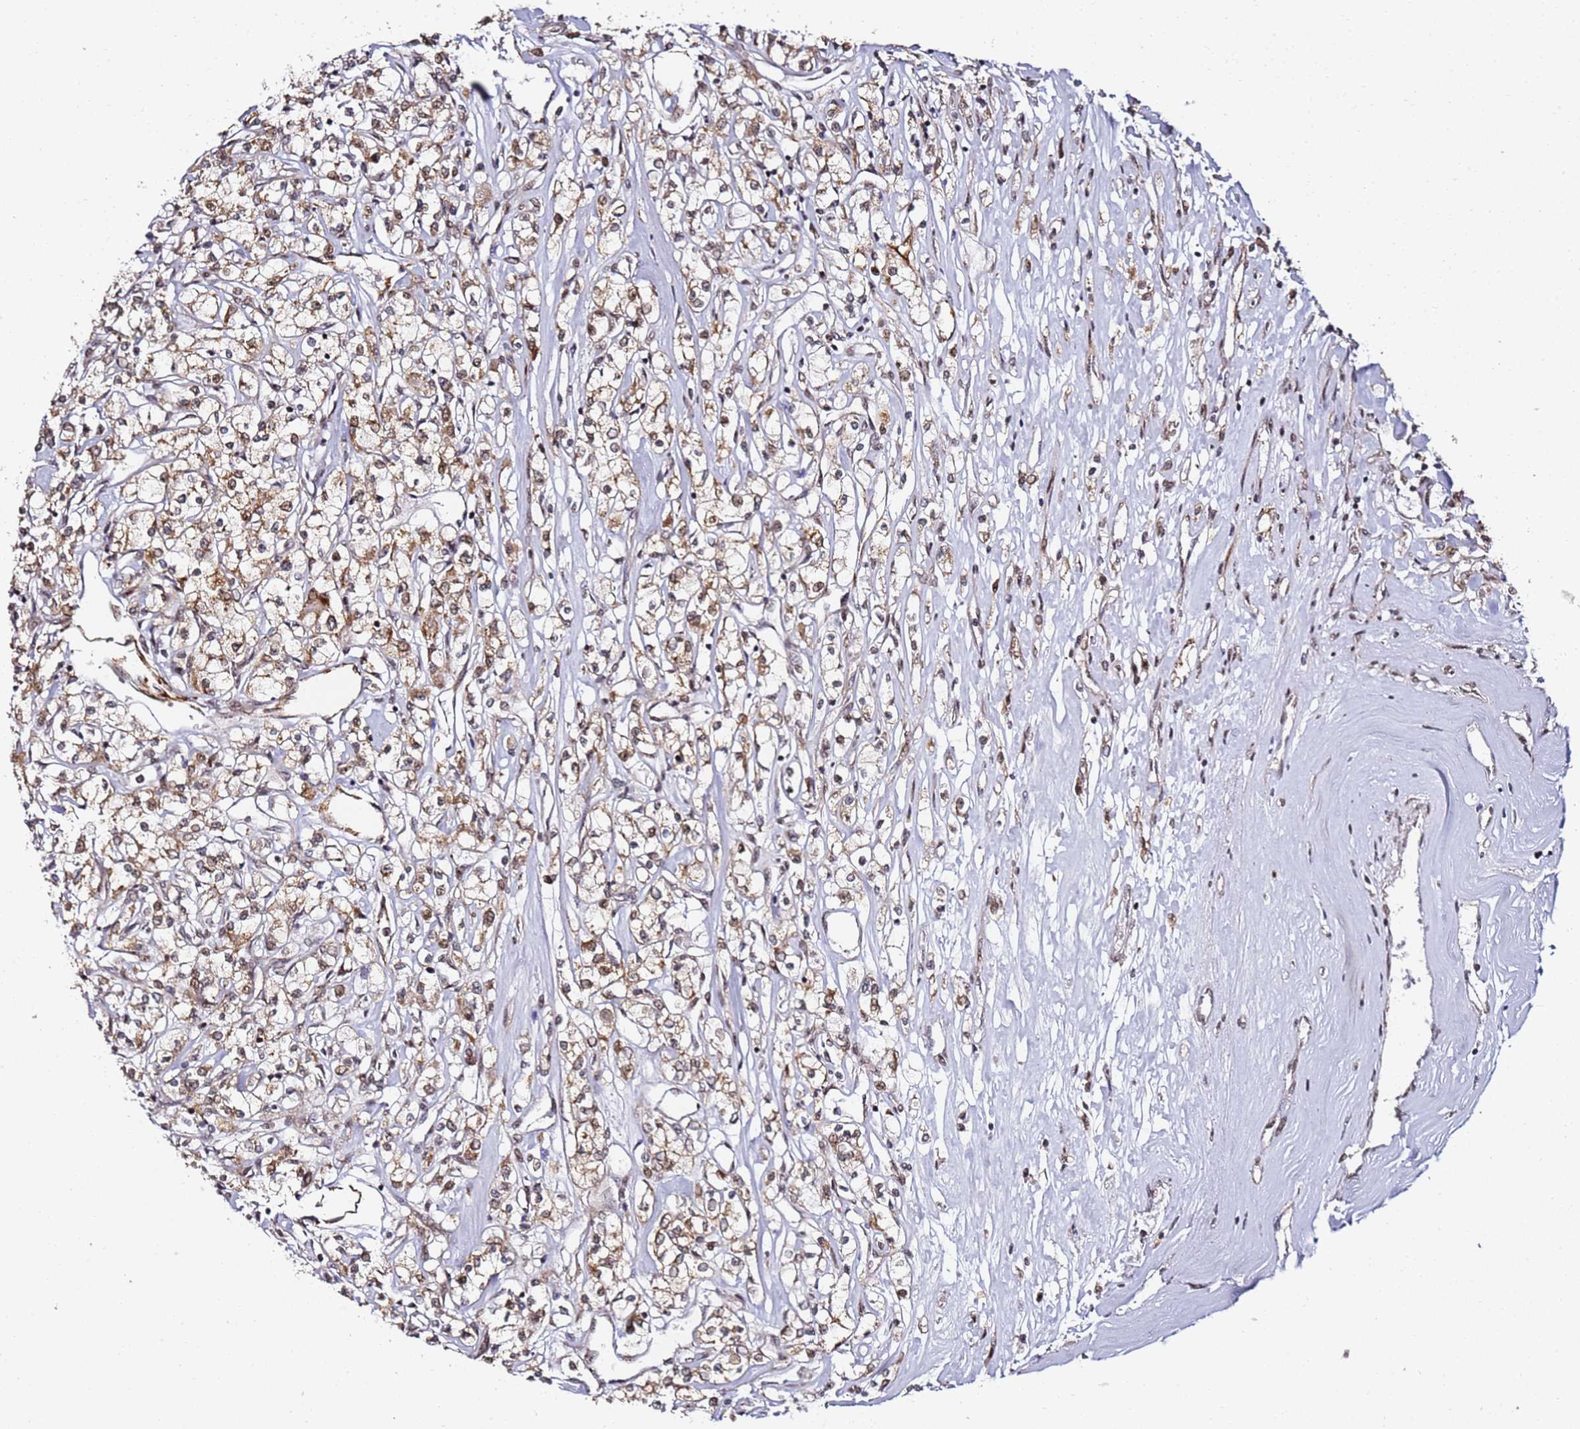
{"staining": {"intensity": "moderate", "quantity": ">75%", "location": "cytoplasmic/membranous,nuclear"}, "tissue": "renal cancer", "cell_type": "Tumor cells", "image_type": "cancer", "snomed": [{"axis": "morphology", "description": "Adenocarcinoma, NOS"}, {"axis": "topography", "description": "Kidney"}], "caption": "Immunohistochemistry micrograph of renal cancer stained for a protein (brown), which demonstrates medium levels of moderate cytoplasmic/membranous and nuclear positivity in about >75% of tumor cells.", "gene": "TP53AIP1", "patient": {"sex": "female", "age": 59}}